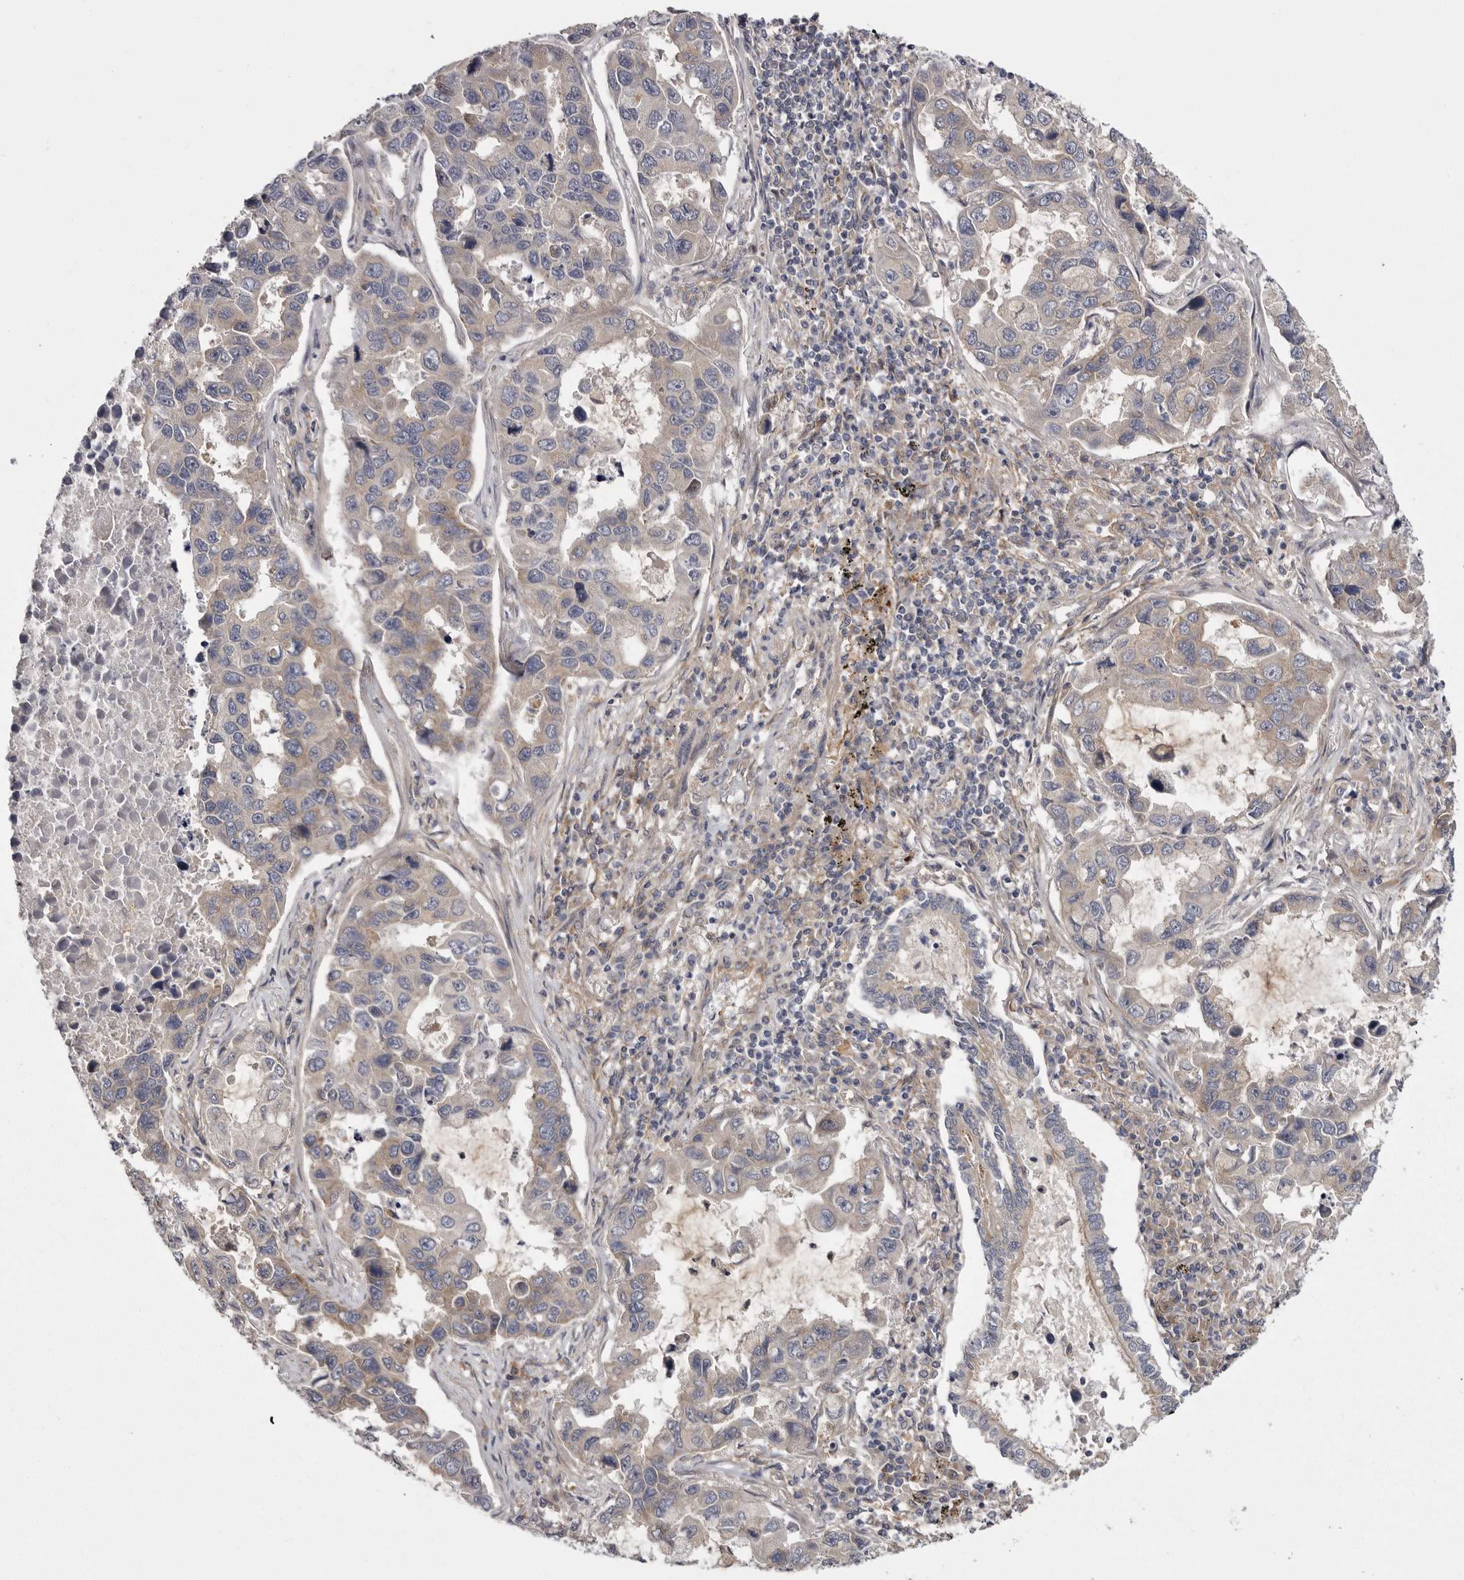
{"staining": {"intensity": "weak", "quantity": "<25%", "location": "cytoplasmic/membranous"}, "tissue": "lung cancer", "cell_type": "Tumor cells", "image_type": "cancer", "snomed": [{"axis": "morphology", "description": "Adenocarcinoma, NOS"}, {"axis": "topography", "description": "Lung"}], "caption": "This is an immunohistochemistry micrograph of lung cancer. There is no staining in tumor cells.", "gene": "OSBPL9", "patient": {"sex": "male", "age": 64}}